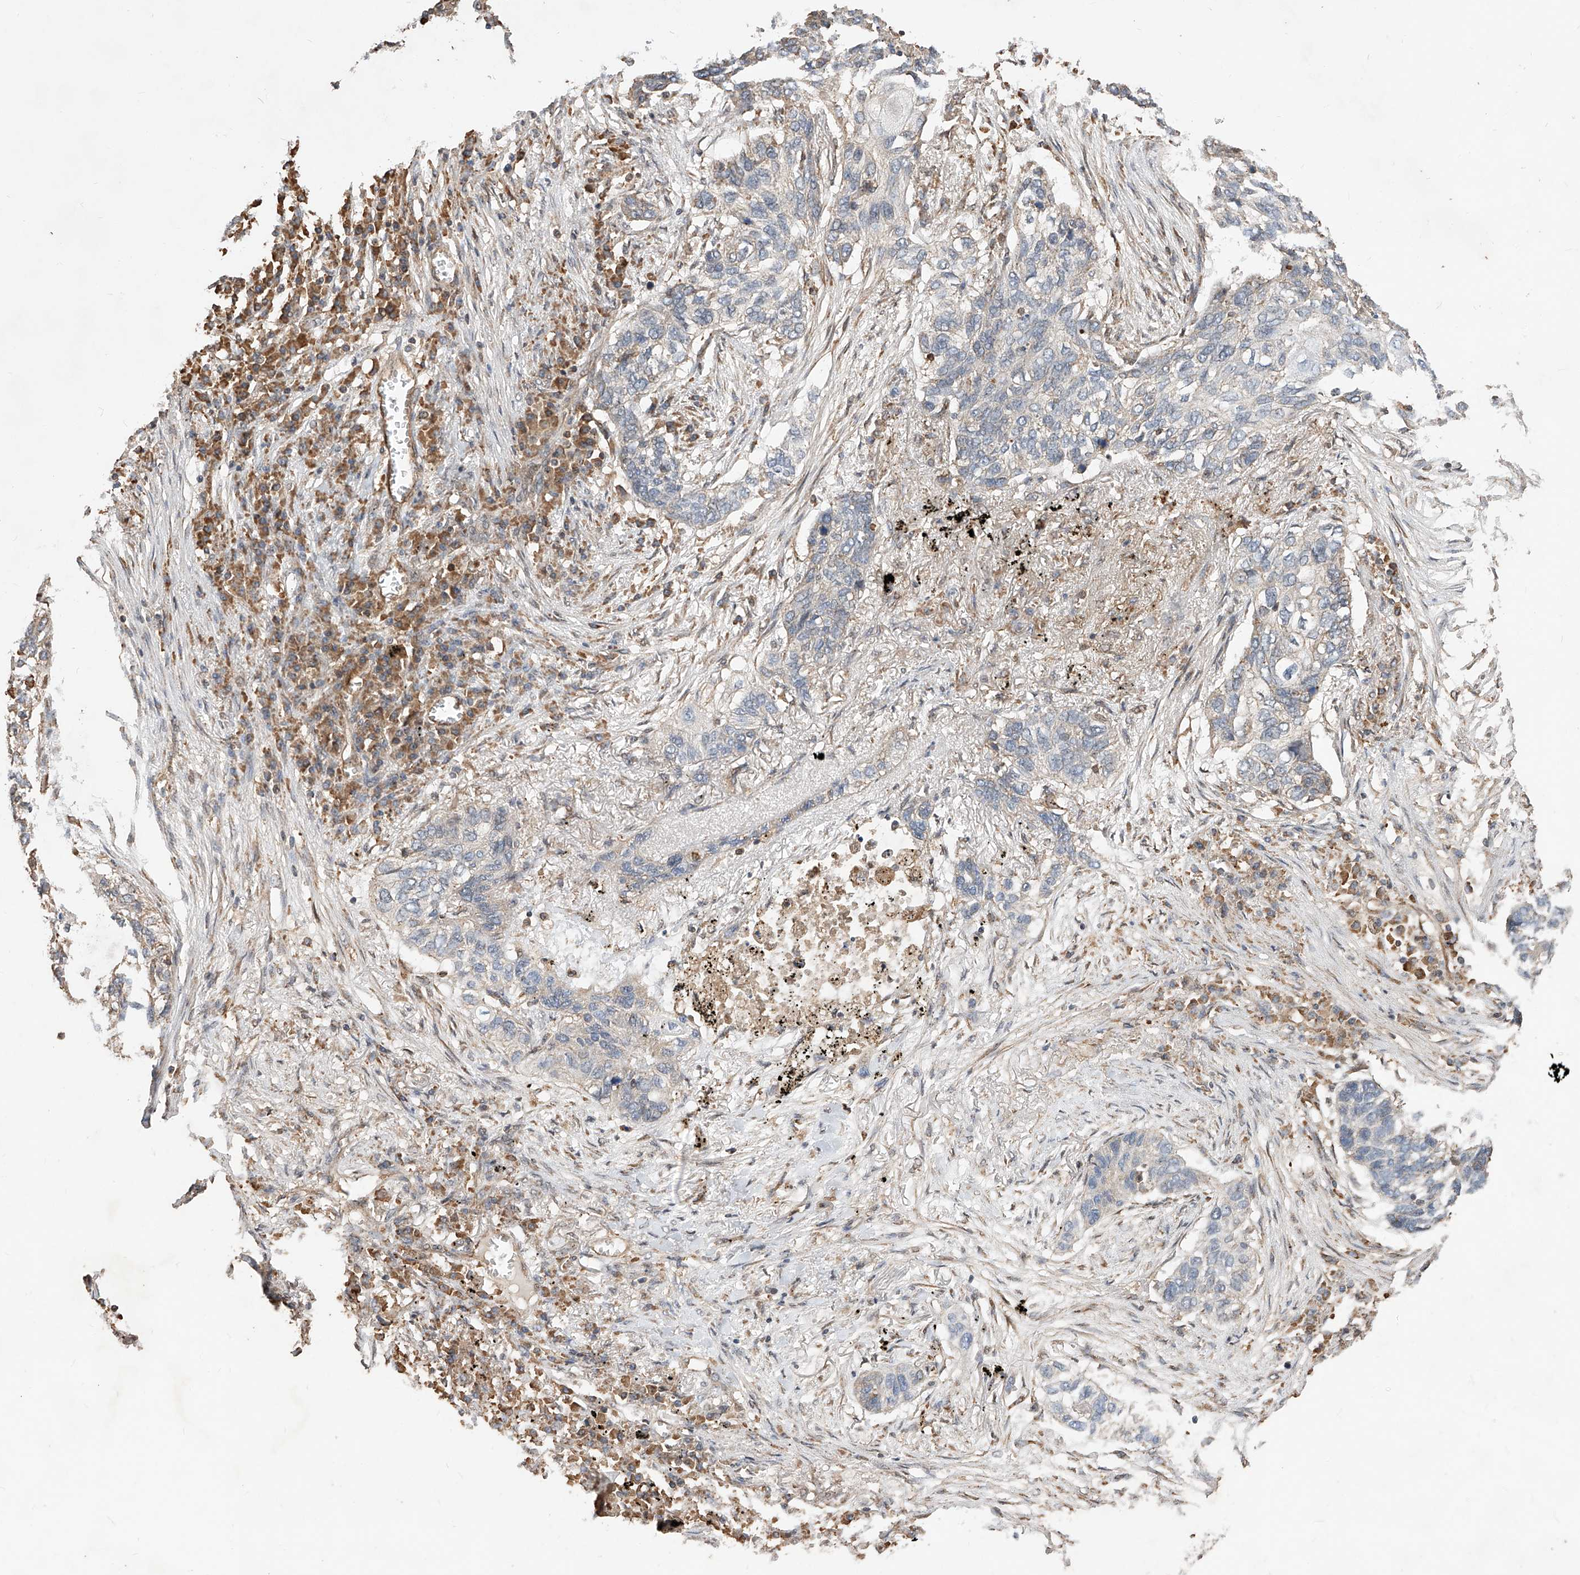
{"staining": {"intensity": "weak", "quantity": "<25%", "location": "cytoplasmic/membranous"}, "tissue": "lung cancer", "cell_type": "Tumor cells", "image_type": "cancer", "snomed": [{"axis": "morphology", "description": "Squamous cell carcinoma, NOS"}, {"axis": "topography", "description": "Lung"}], "caption": "DAB immunohistochemical staining of human lung squamous cell carcinoma exhibits no significant expression in tumor cells.", "gene": "RILPL2", "patient": {"sex": "female", "age": 63}}